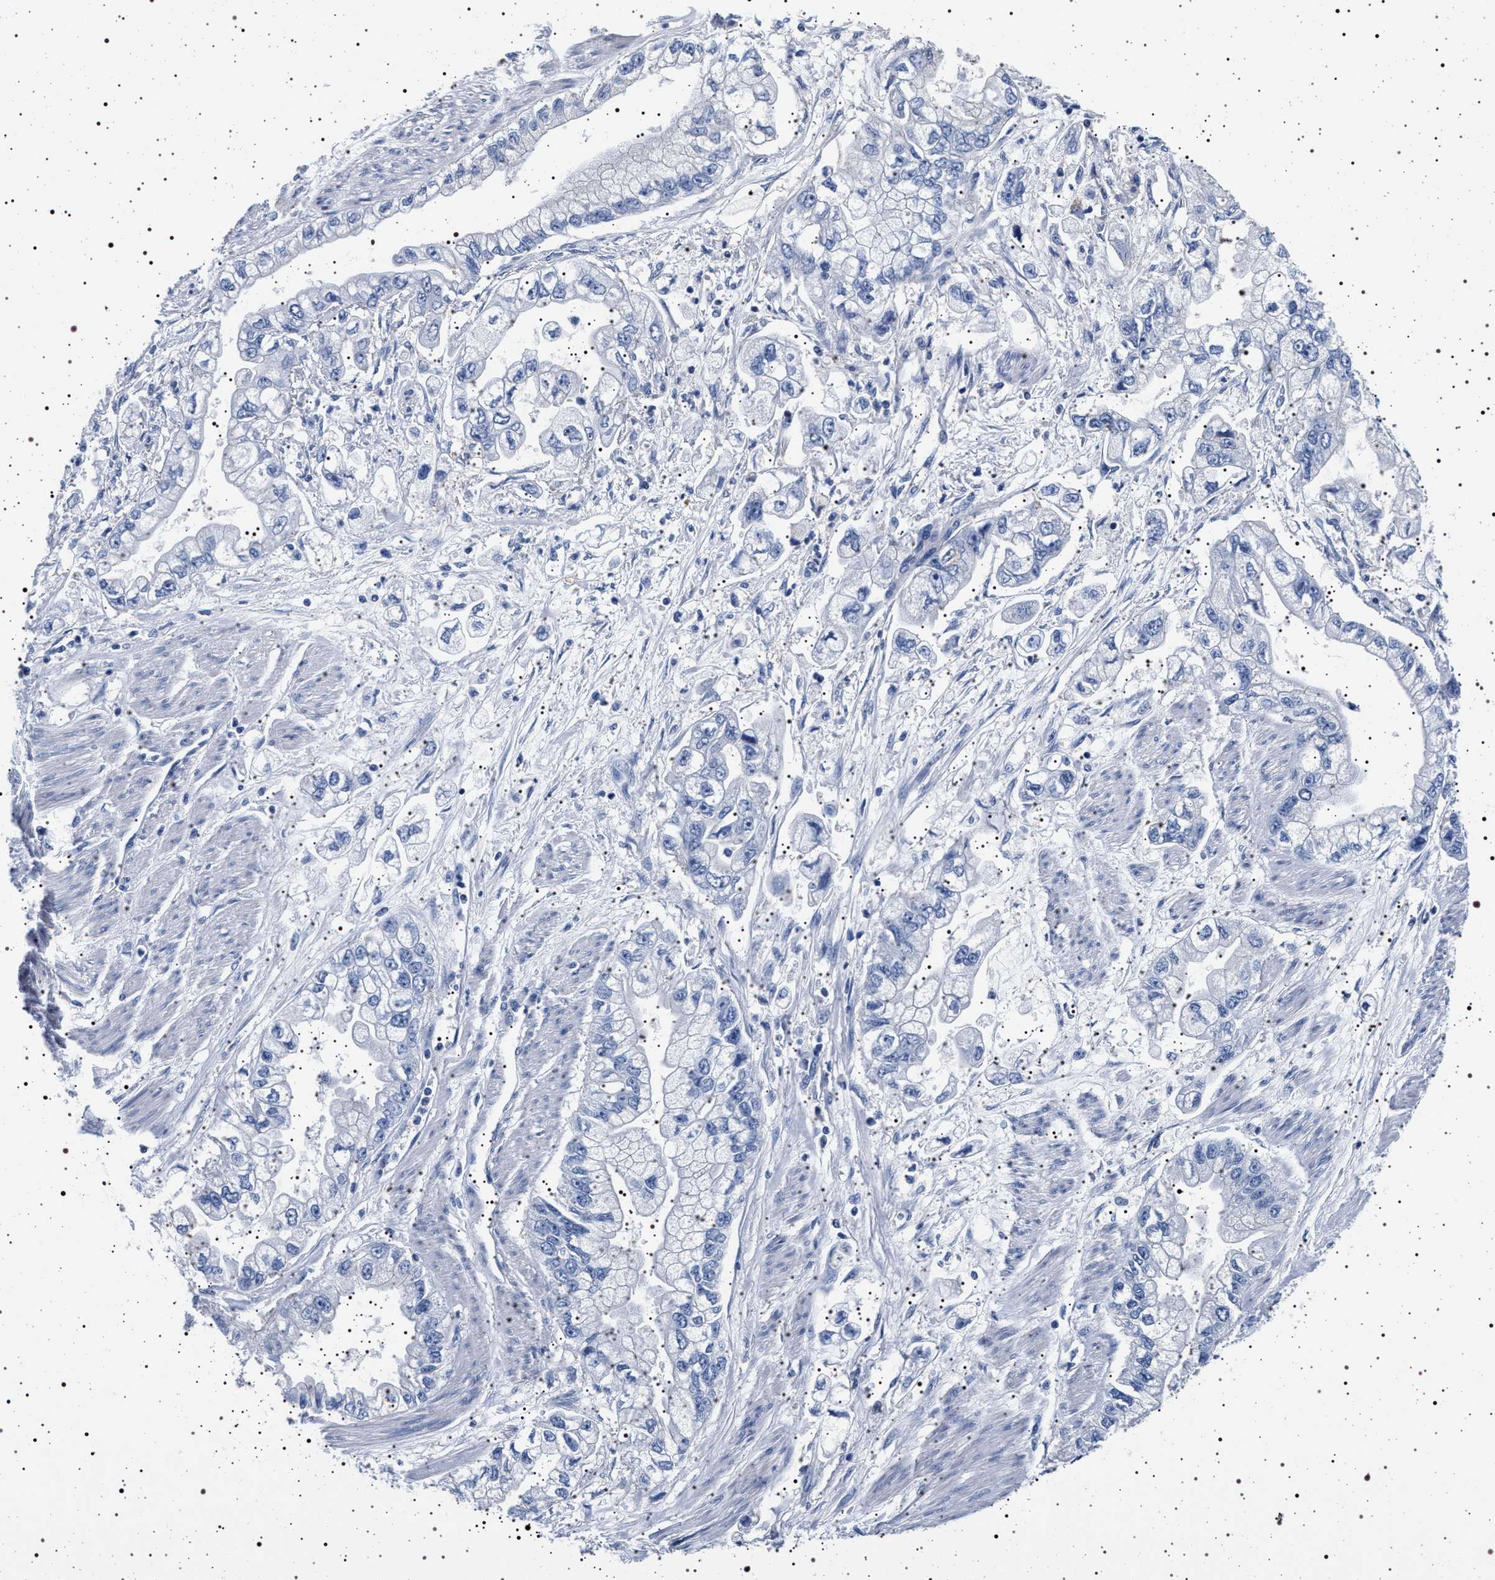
{"staining": {"intensity": "negative", "quantity": "none", "location": "none"}, "tissue": "stomach cancer", "cell_type": "Tumor cells", "image_type": "cancer", "snomed": [{"axis": "morphology", "description": "Normal tissue, NOS"}, {"axis": "morphology", "description": "Adenocarcinoma, NOS"}, {"axis": "topography", "description": "Stomach"}], "caption": "High power microscopy photomicrograph of an immunohistochemistry micrograph of adenocarcinoma (stomach), revealing no significant positivity in tumor cells. (DAB (3,3'-diaminobenzidine) immunohistochemistry (IHC), high magnification).", "gene": "HSD17B1", "patient": {"sex": "male", "age": 62}}